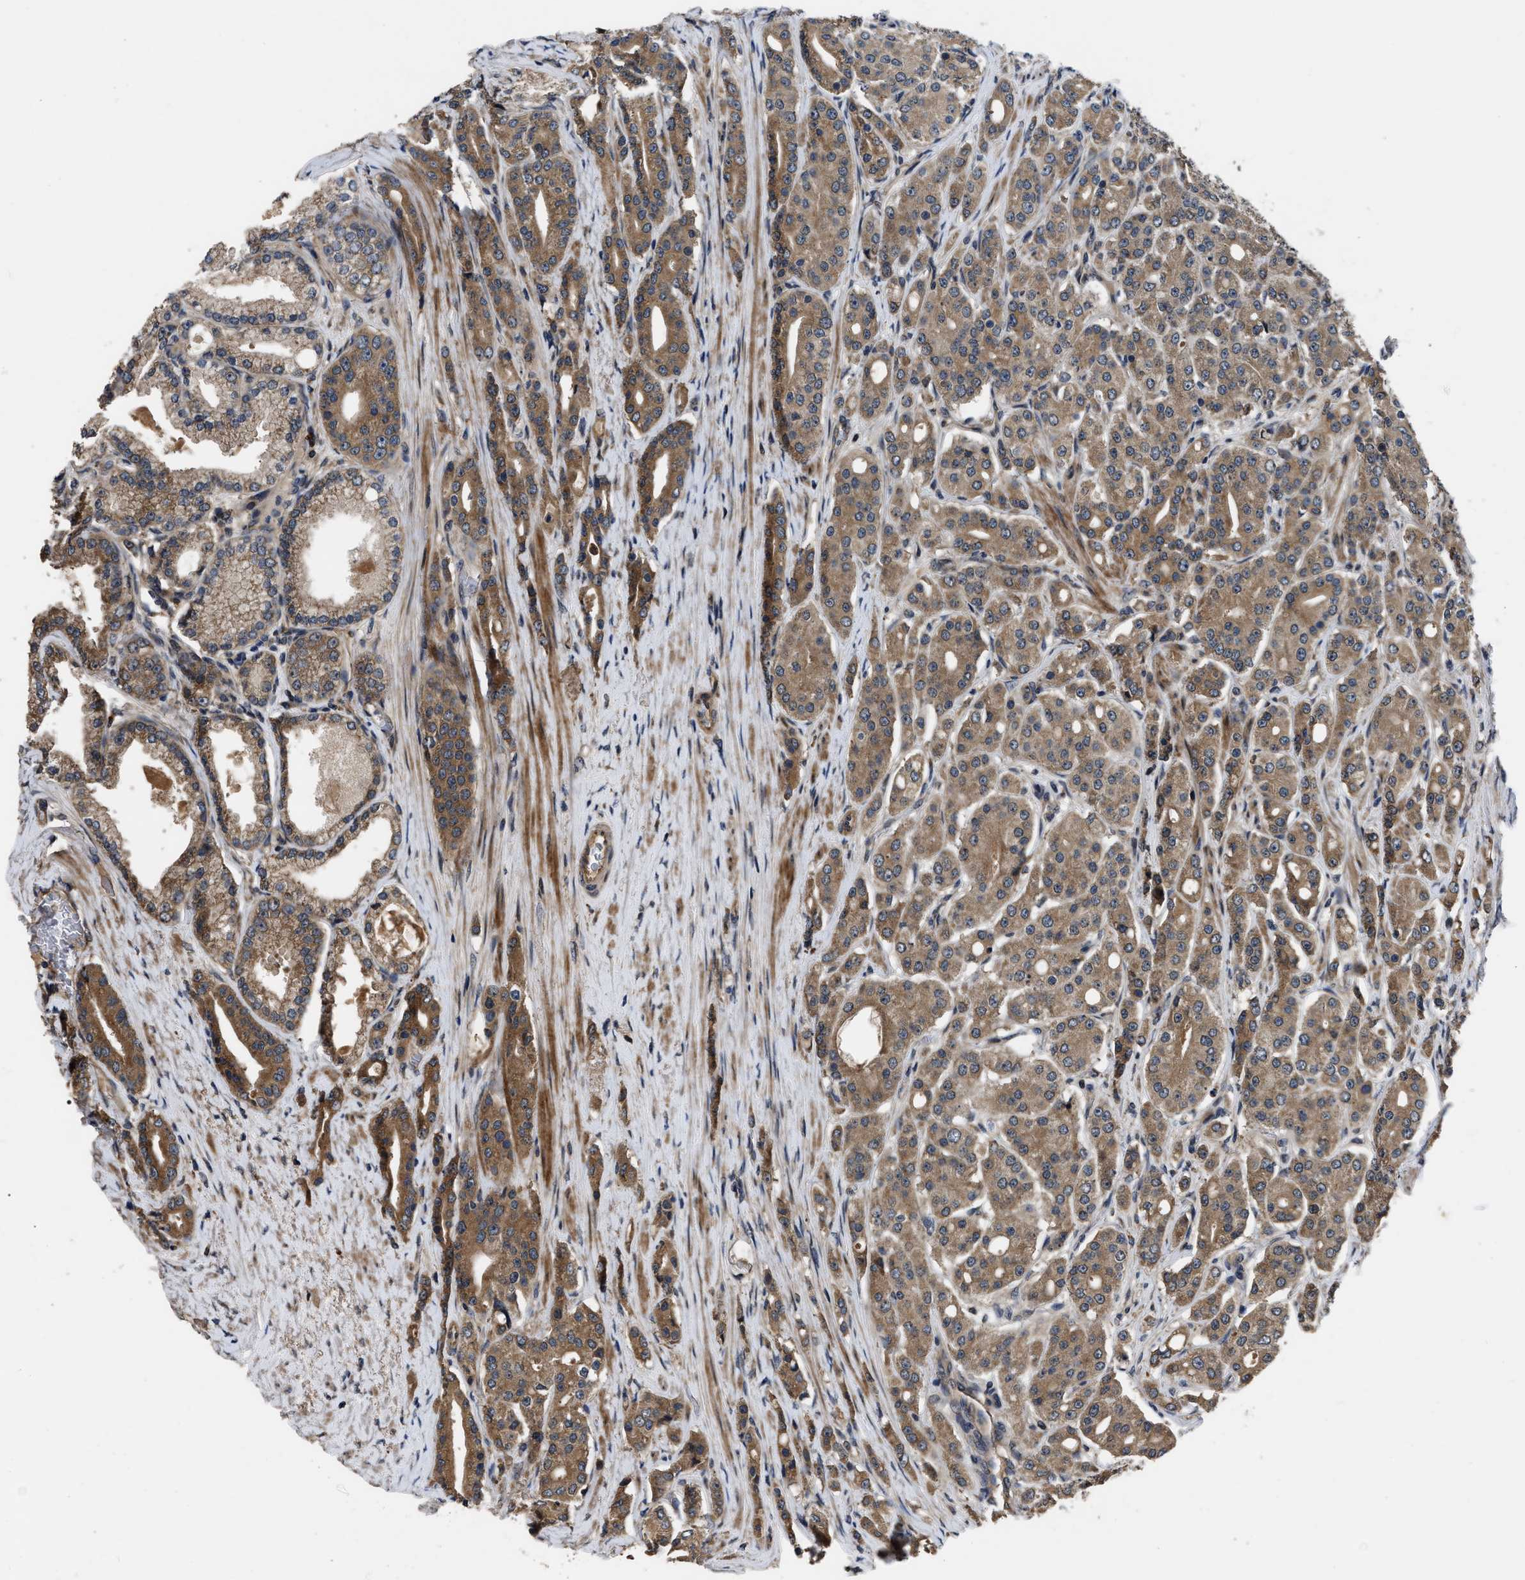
{"staining": {"intensity": "moderate", "quantity": ">75%", "location": "cytoplasmic/membranous"}, "tissue": "prostate cancer", "cell_type": "Tumor cells", "image_type": "cancer", "snomed": [{"axis": "morphology", "description": "Adenocarcinoma, High grade"}, {"axis": "topography", "description": "Prostate"}], "caption": "Tumor cells display medium levels of moderate cytoplasmic/membranous staining in about >75% of cells in human high-grade adenocarcinoma (prostate).", "gene": "PPWD1", "patient": {"sex": "male", "age": 71}}